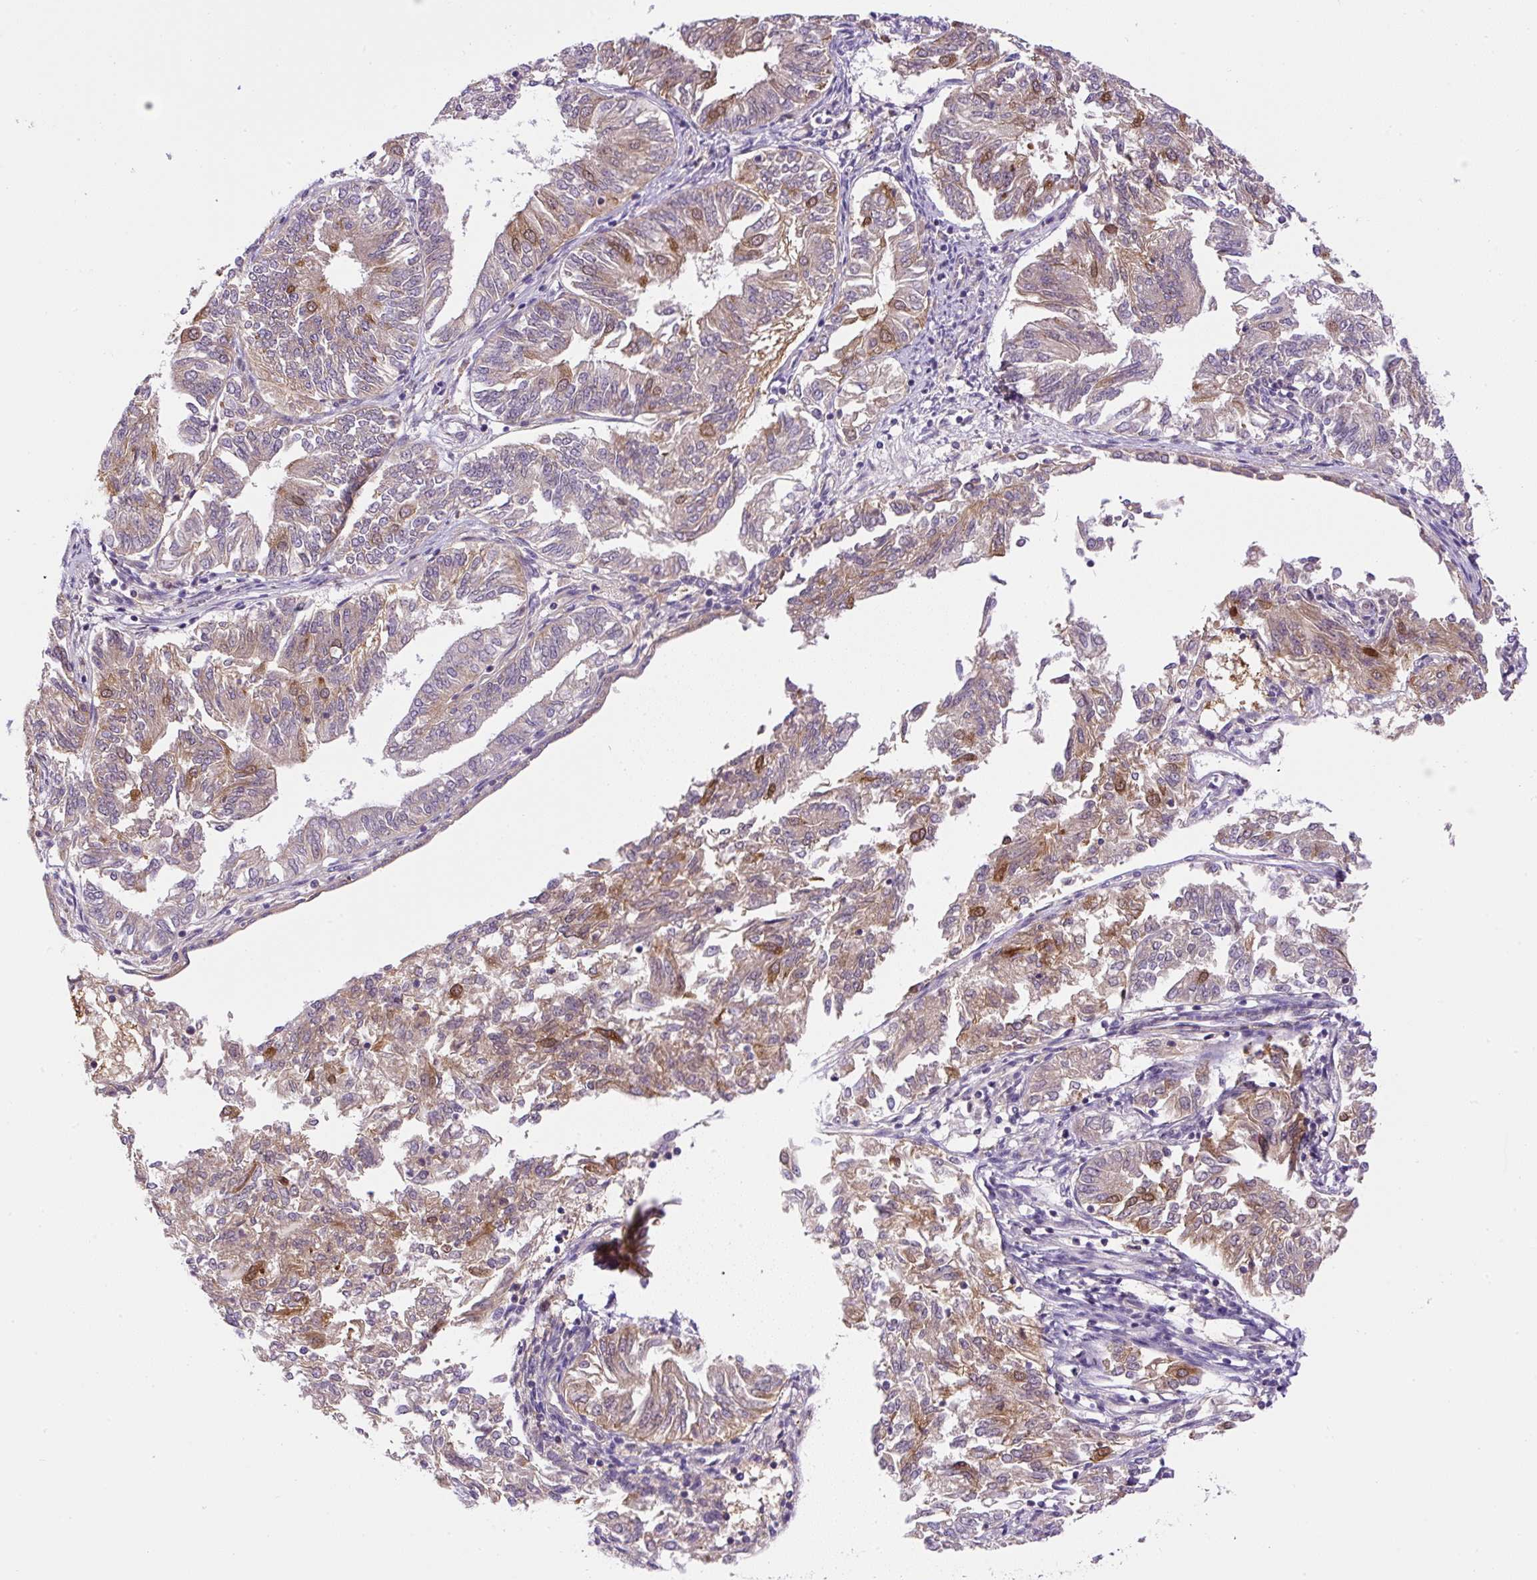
{"staining": {"intensity": "moderate", "quantity": "<25%", "location": "cytoplasmic/membranous"}, "tissue": "endometrial cancer", "cell_type": "Tumor cells", "image_type": "cancer", "snomed": [{"axis": "morphology", "description": "Adenocarcinoma, NOS"}, {"axis": "topography", "description": "Endometrium"}], "caption": "A brown stain highlights moderate cytoplasmic/membranous staining of a protein in adenocarcinoma (endometrial) tumor cells.", "gene": "CCDC28A", "patient": {"sex": "female", "age": 58}}